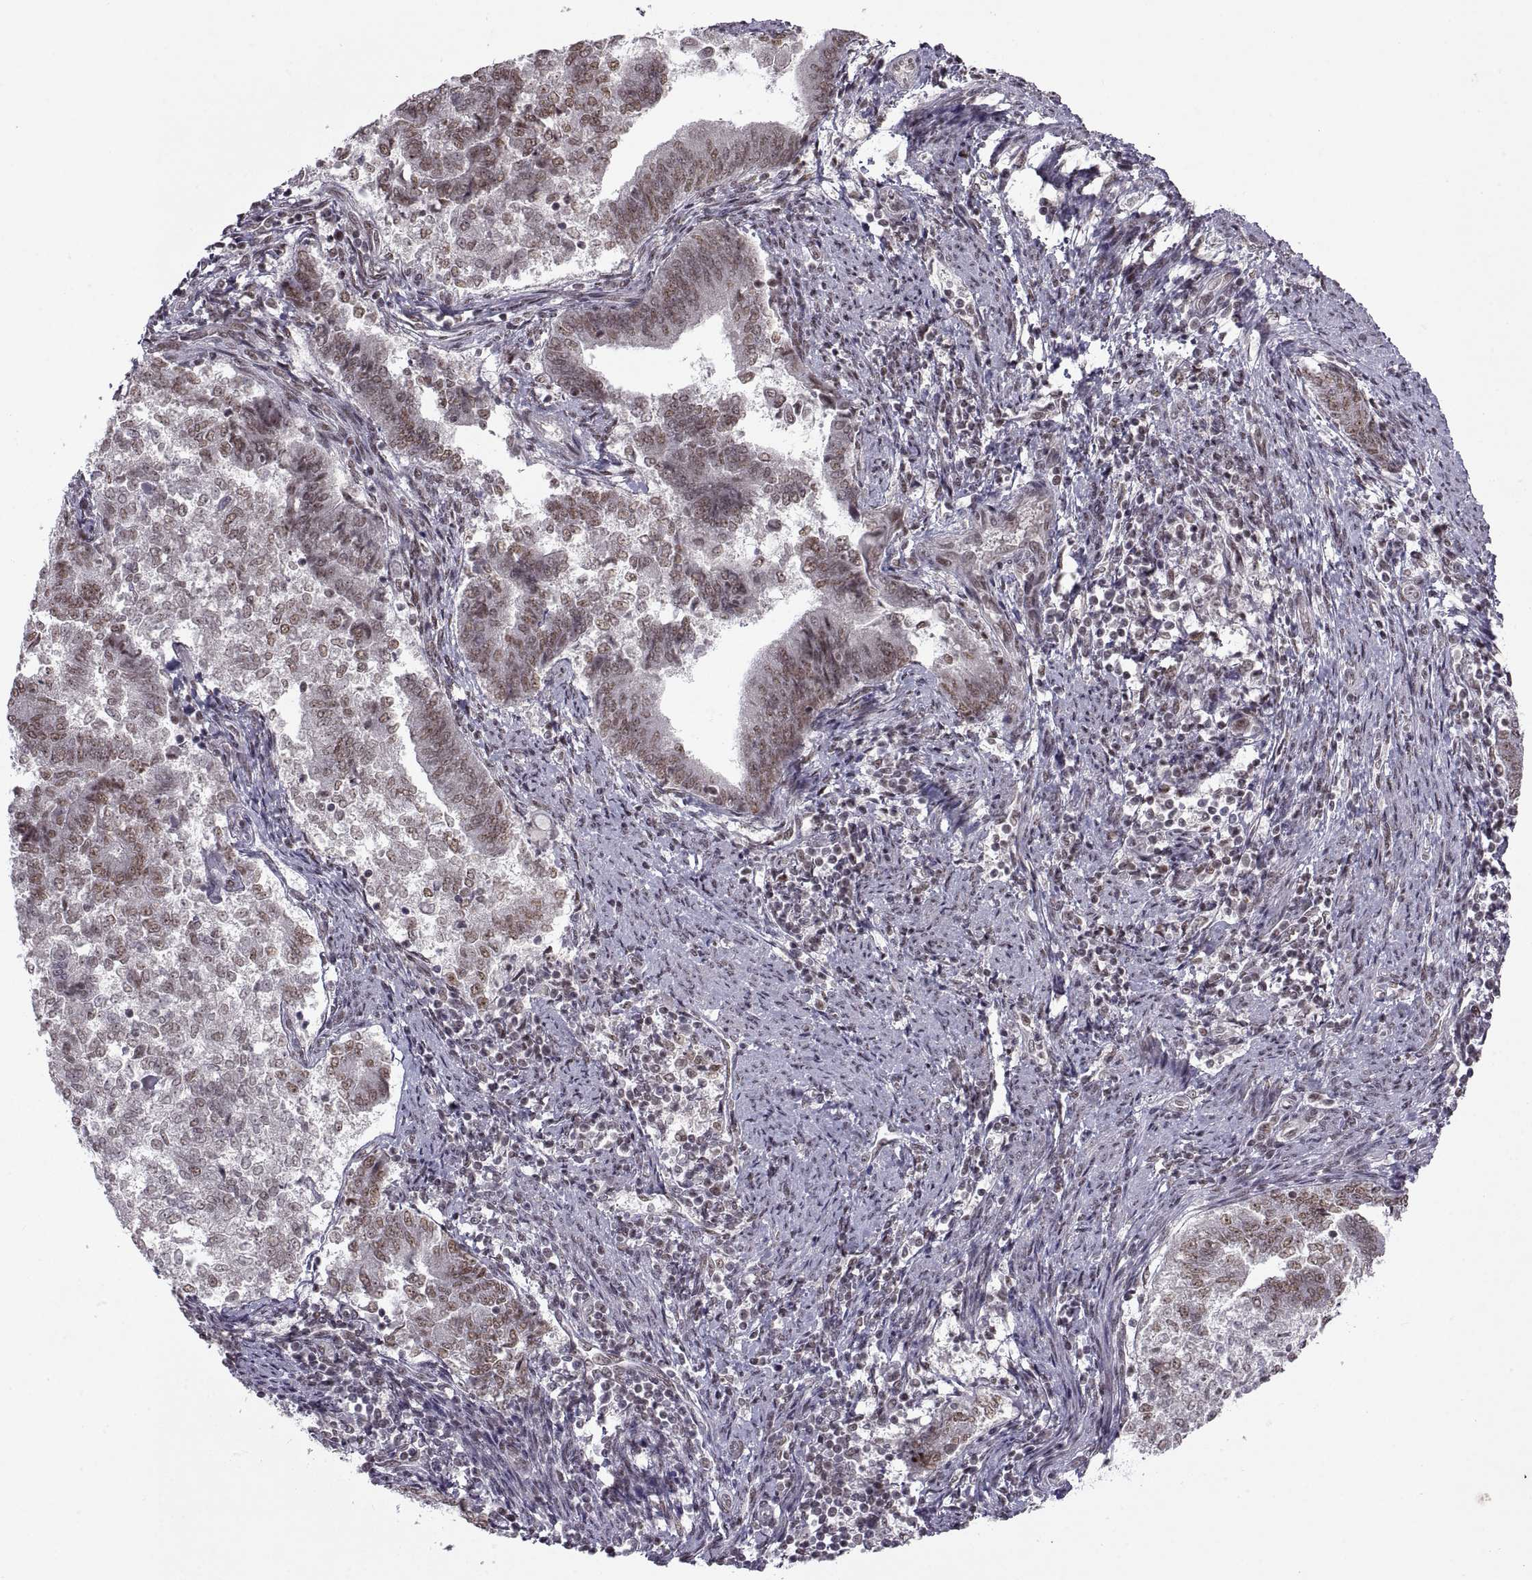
{"staining": {"intensity": "weak", "quantity": "25%-75%", "location": "nuclear"}, "tissue": "endometrial cancer", "cell_type": "Tumor cells", "image_type": "cancer", "snomed": [{"axis": "morphology", "description": "Adenocarcinoma, NOS"}, {"axis": "topography", "description": "Endometrium"}], "caption": "Immunohistochemical staining of human endometrial adenocarcinoma displays weak nuclear protein staining in about 25%-75% of tumor cells. The protein of interest is shown in brown color, while the nuclei are stained blue.", "gene": "MT1E", "patient": {"sex": "female", "age": 65}}